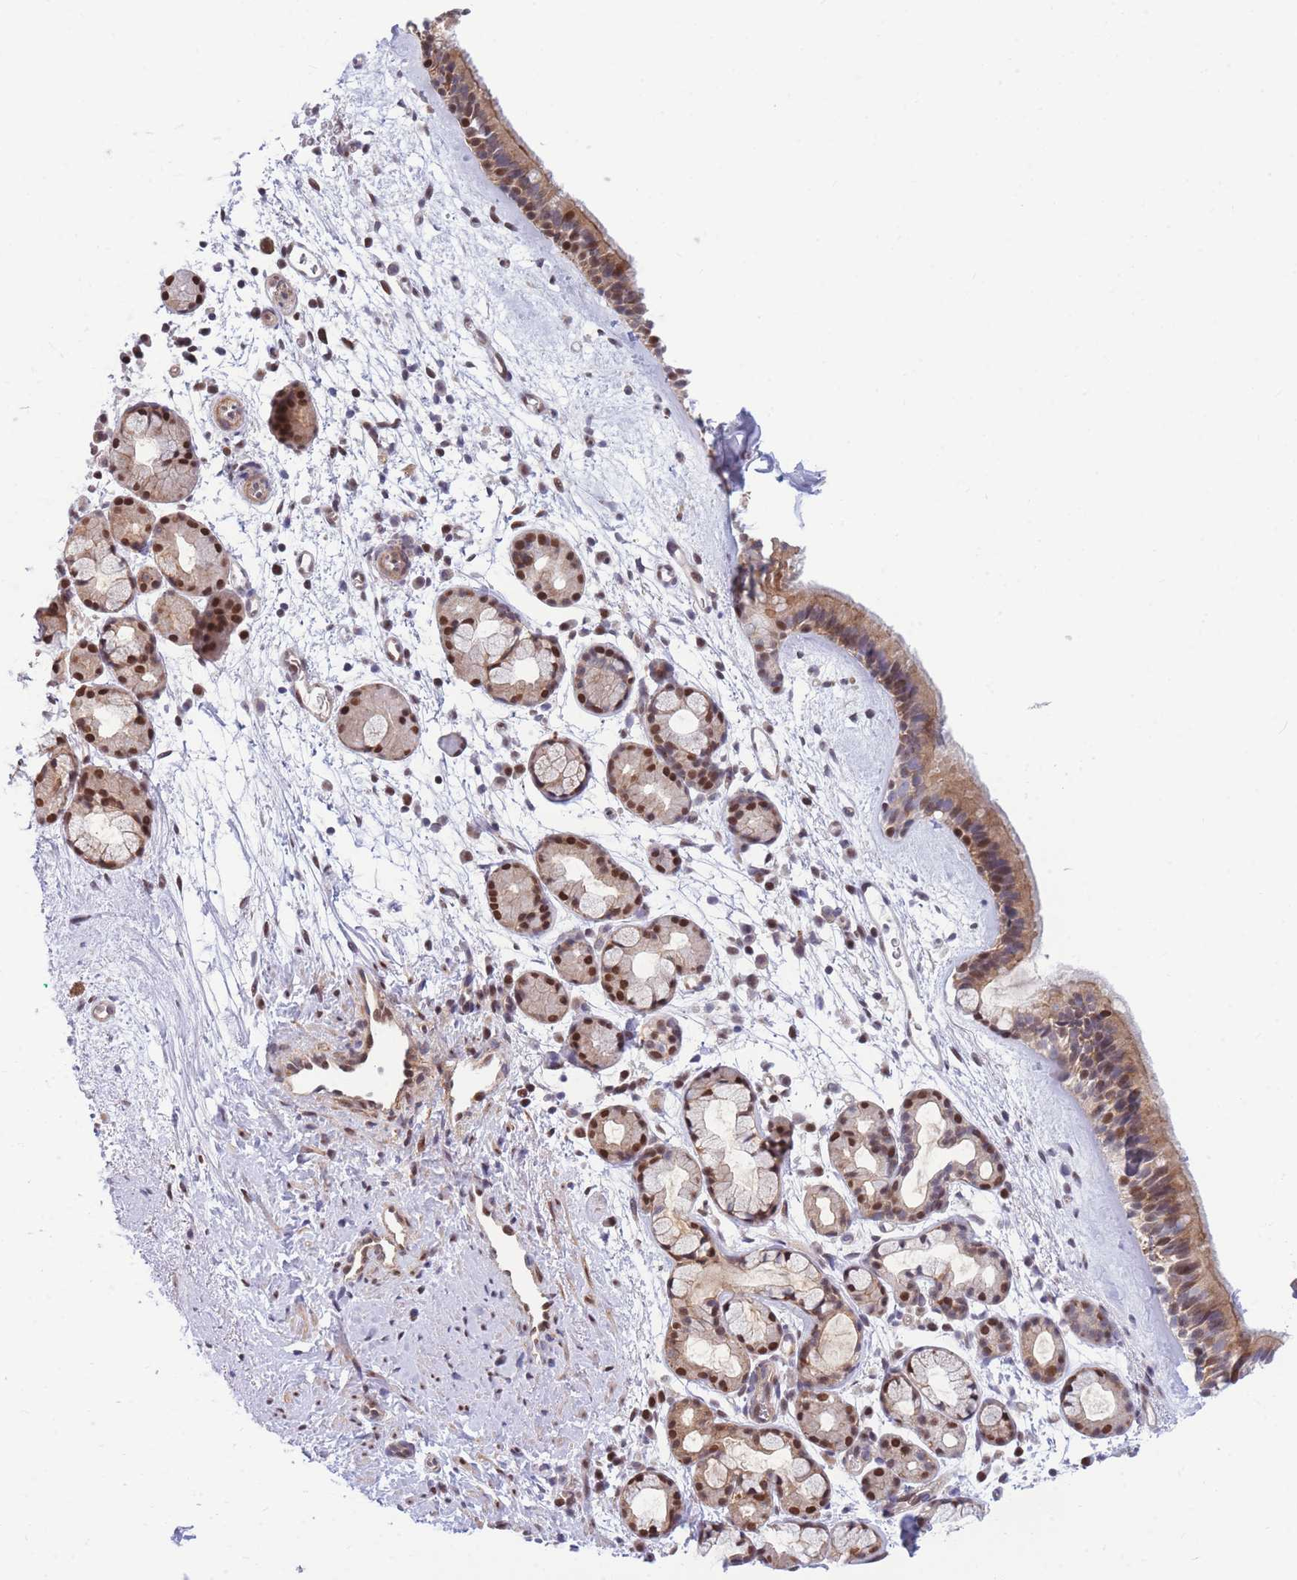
{"staining": {"intensity": "moderate", "quantity": ">75%", "location": "cytoplasmic/membranous,nuclear"}, "tissue": "nasopharynx", "cell_type": "Respiratory epithelial cells", "image_type": "normal", "snomed": [{"axis": "morphology", "description": "Normal tissue, NOS"}, {"axis": "topography", "description": "Nasopharynx"}], "caption": "Unremarkable nasopharynx displays moderate cytoplasmic/membranous,nuclear expression in approximately >75% of respiratory epithelial cells, visualized by immunohistochemistry. The staining was performed using DAB (3,3'-diaminobenzidine) to visualize the protein expression in brown, while the nuclei were stained in blue with hematoxylin (Magnification: 20x).", "gene": "CRACD", "patient": {"sex": "female", "age": 81}}